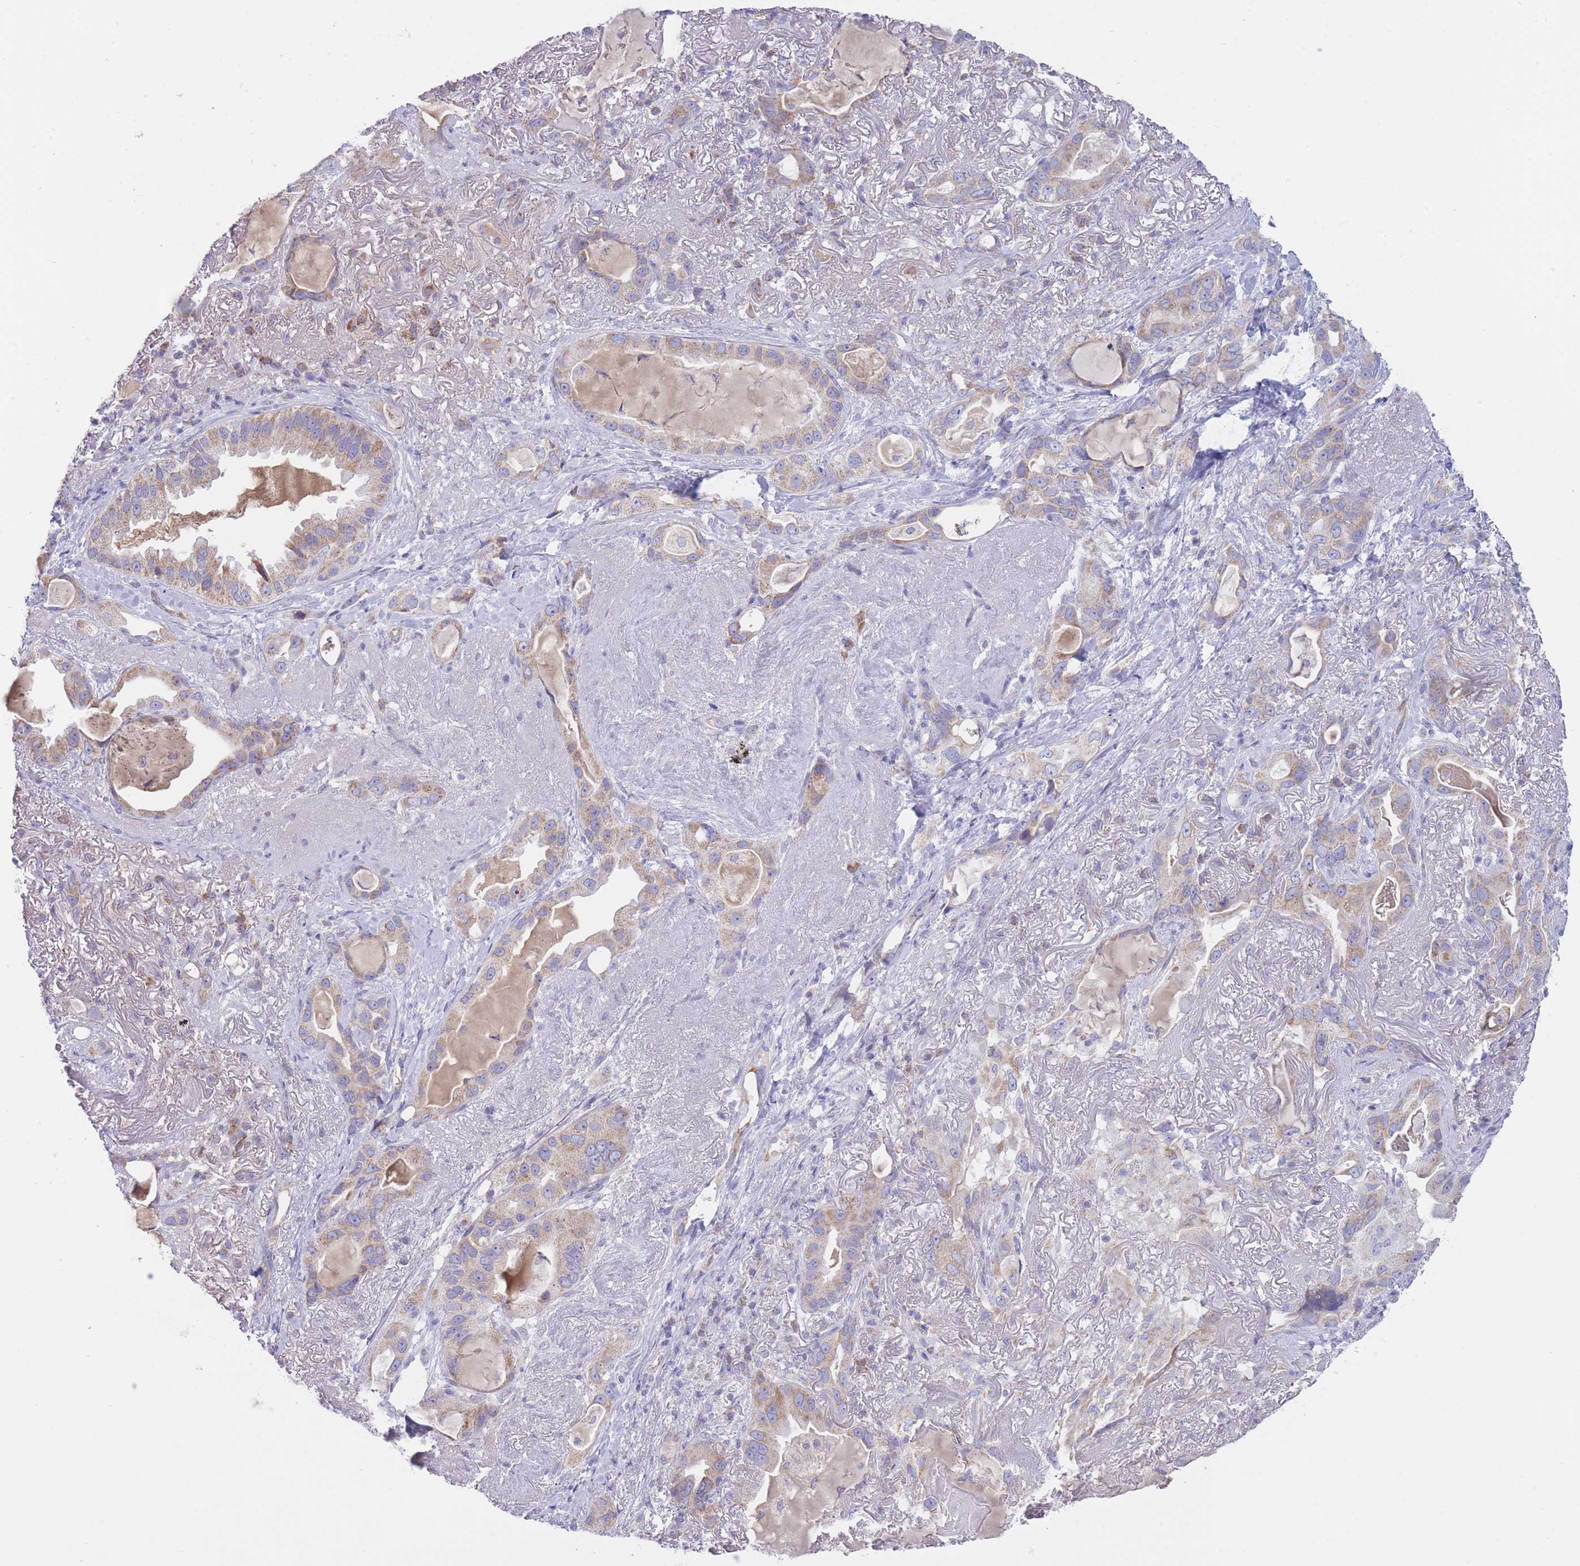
{"staining": {"intensity": "weak", "quantity": ">75%", "location": "cytoplasmic/membranous"}, "tissue": "lung cancer", "cell_type": "Tumor cells", "image_type": "cancer", "snomed": [{"axis": "morphology", "description": "Adenocarcinoma, NOS"}, {"axis": "topography", "description": "Lung"}], "caption": "Lung adenocarcinoma tissue reveals weak cytoplasmic/membranous expression in approximately >75% of tumor cells, visualized by immunohistochemistry.", "gene": "NANP", "patient": {"sex": "female", "age": 69}}